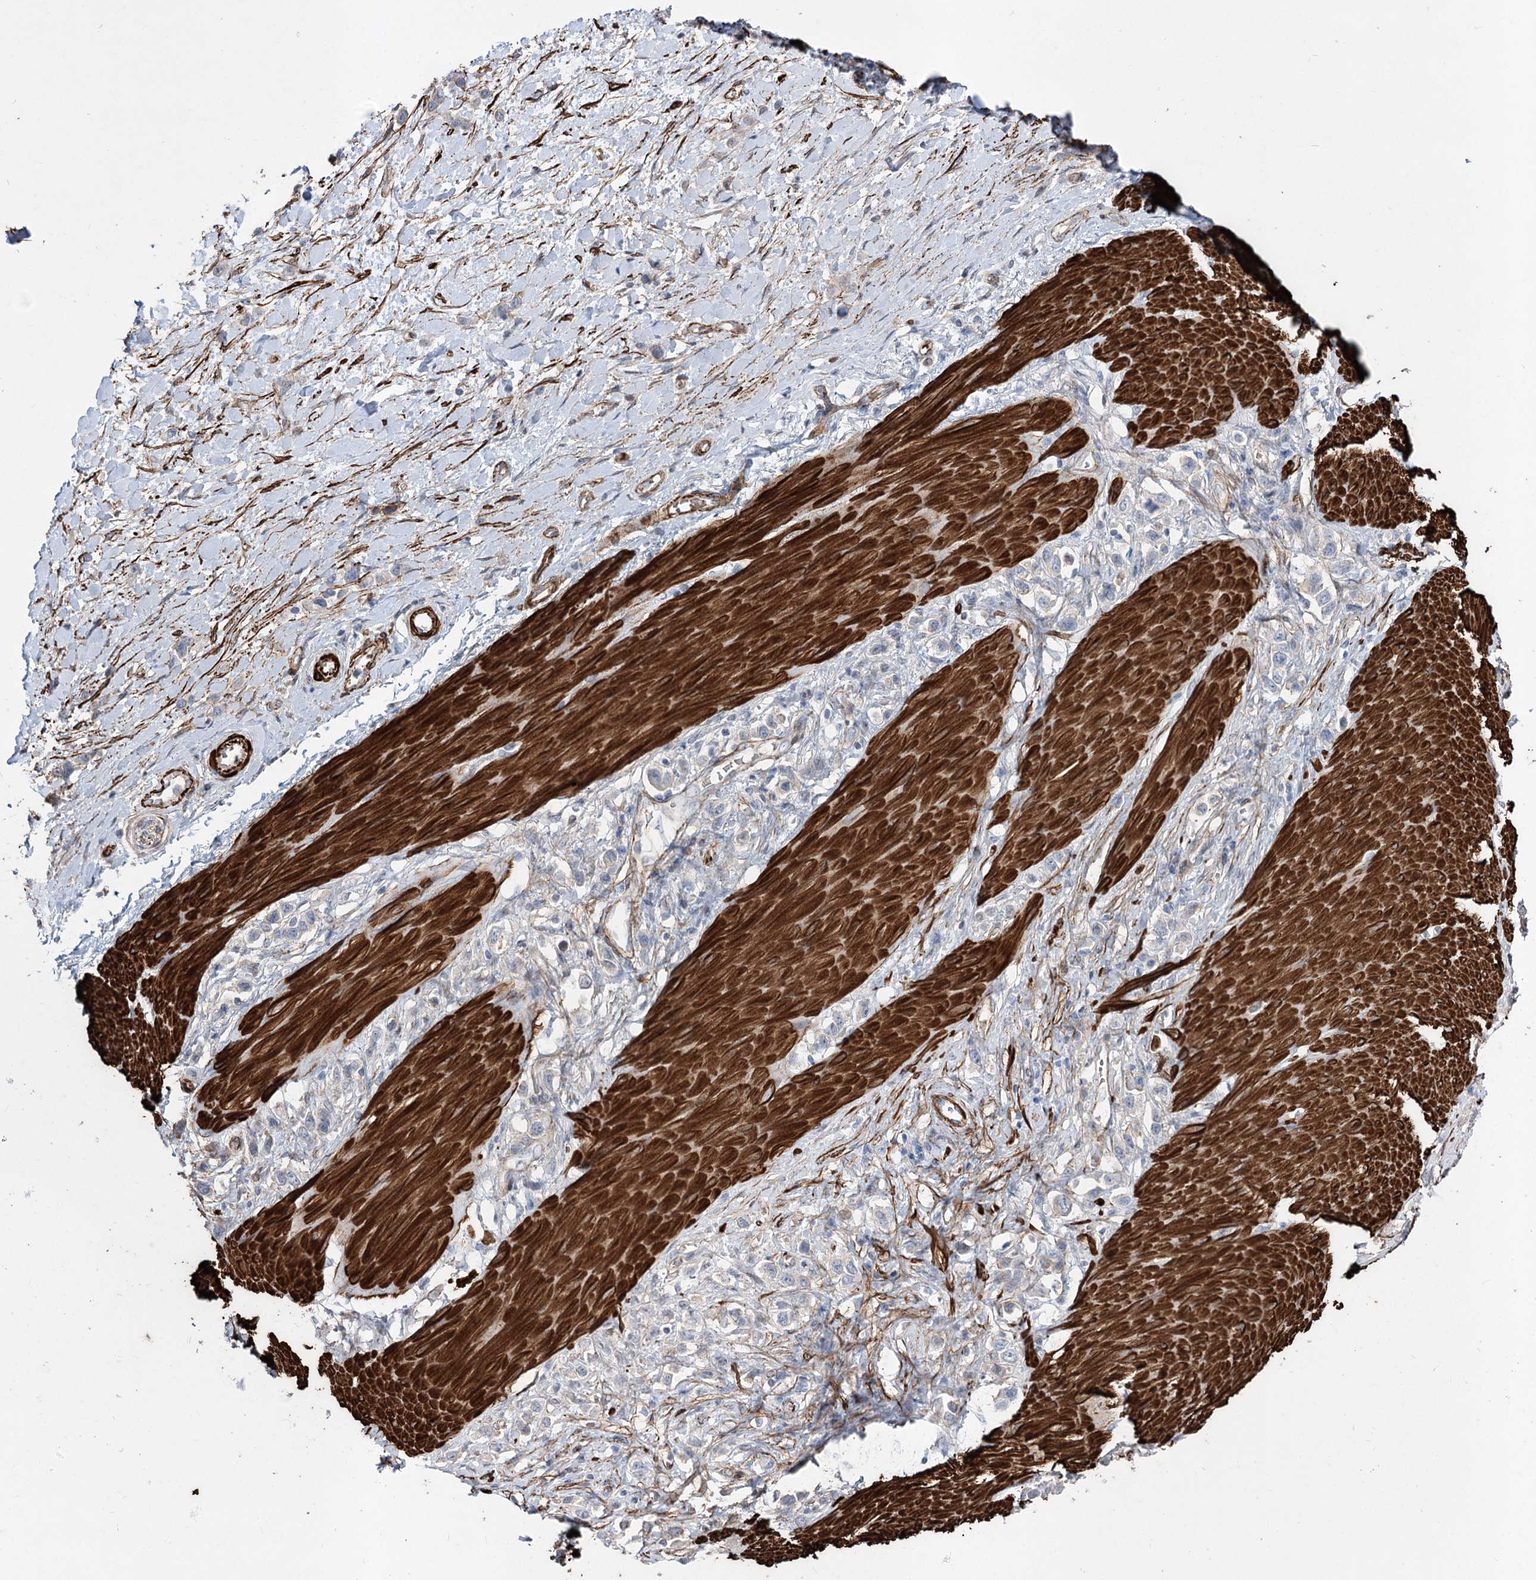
{"staining": {"intensity": "negative", "quantity": "none", "location": "none"}, "tissue": "stomach cancer", "cell_type": "Tumor cells", "image_type": "cancer", "snomed": [{"axis": "morphology", "description": "Normal tissue, NOS"}, {"axis": "morphology", "description": "Adenocarcinoma, NOS"}, {"axis": "topography", "description": "Stomach, upper"}, {"axis": "topography", "description": "Stomach"}], "caption": "A high-resolution histopathology image shows IHC staining of stomach adenocarcinoma, which reveals no significant staining in tumor cells. (DAB (3,3'-diaminobenzidine) immunohistochemistry (IHC), high magnification).", "gene": "ARHGAP20", "patient": {"sex": "female", "age": 65}}